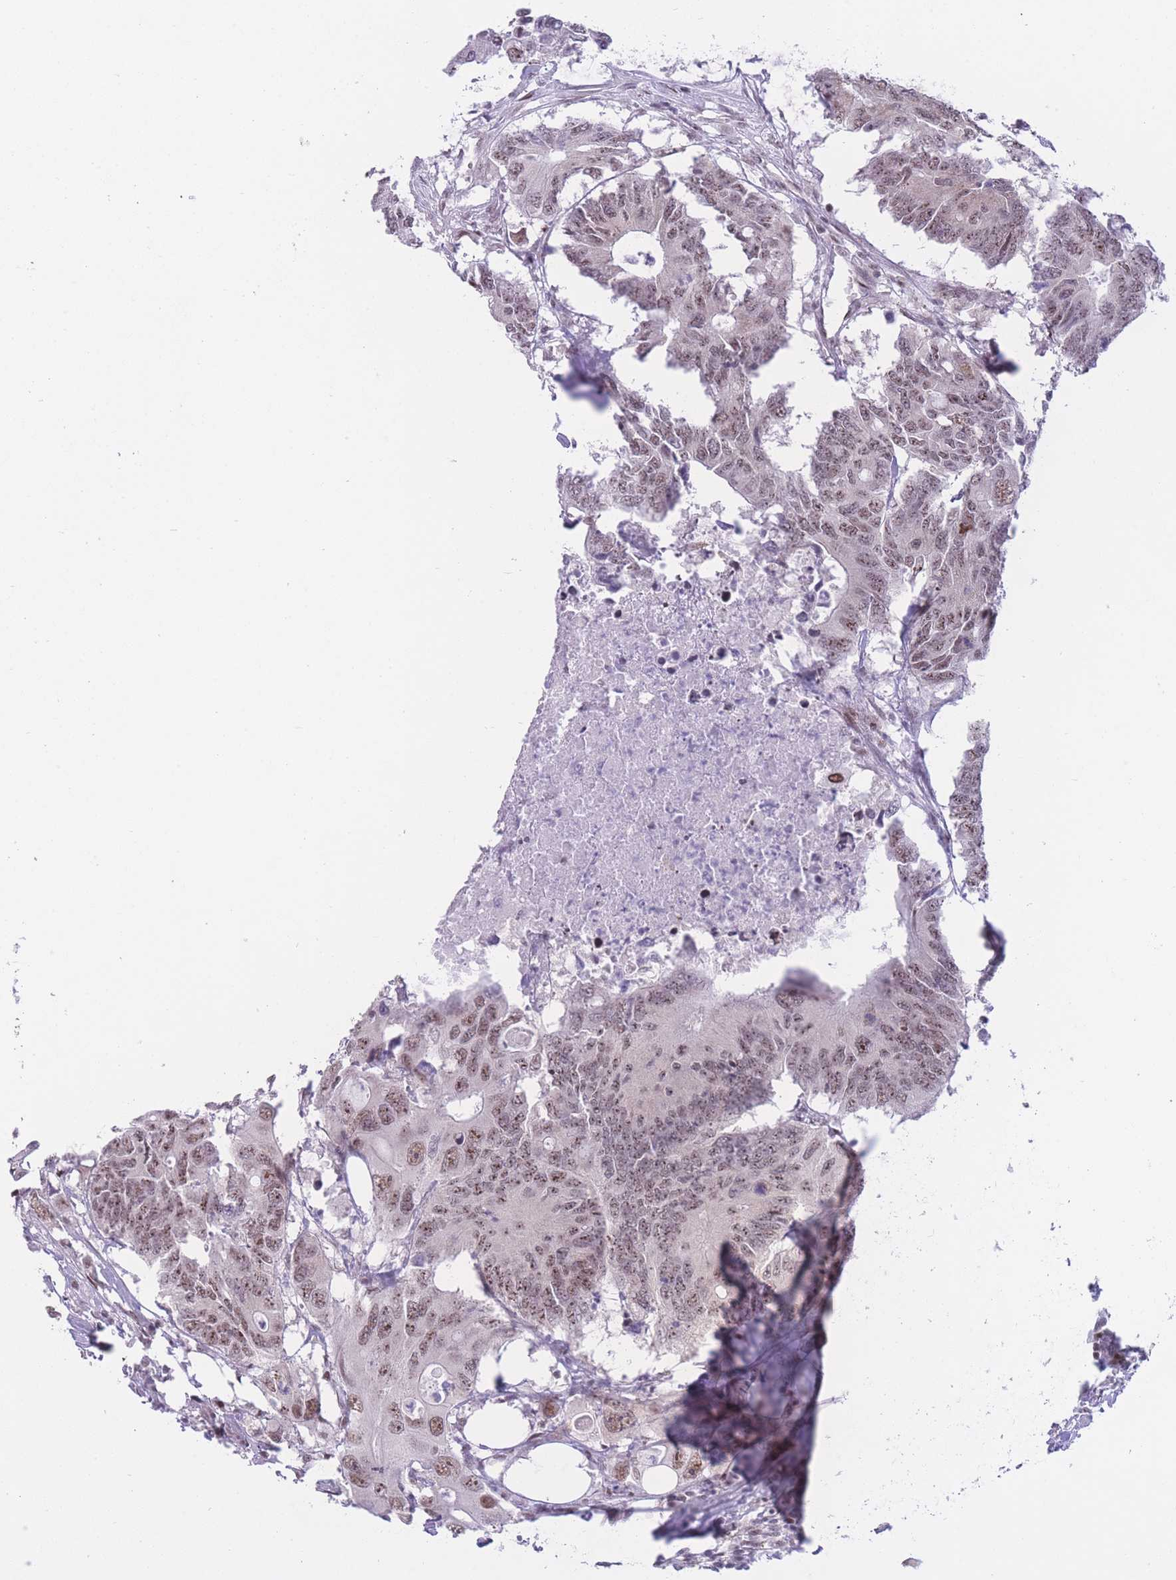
{"staining": {"intensity": "weak", "quantity": ">75%", "location": "nuclear"}, "tissue": "colorectal cancer", "cell_type": "Tumor cells", "image_type": "cancer", "snomed": [{"axis": "morphology", "description": "Adenocarcinoma, NOS"}, {"axis": "topography", "description": "Colon"}], "caption": "Immunohistochemistry (IHC) of human colorectal adenocarcinoma exhibits low levels of weak nuclear expression in about >75% of tumor cells.", "gene": "PCIF1", "patient": {"sex": "male", "age": 71}}